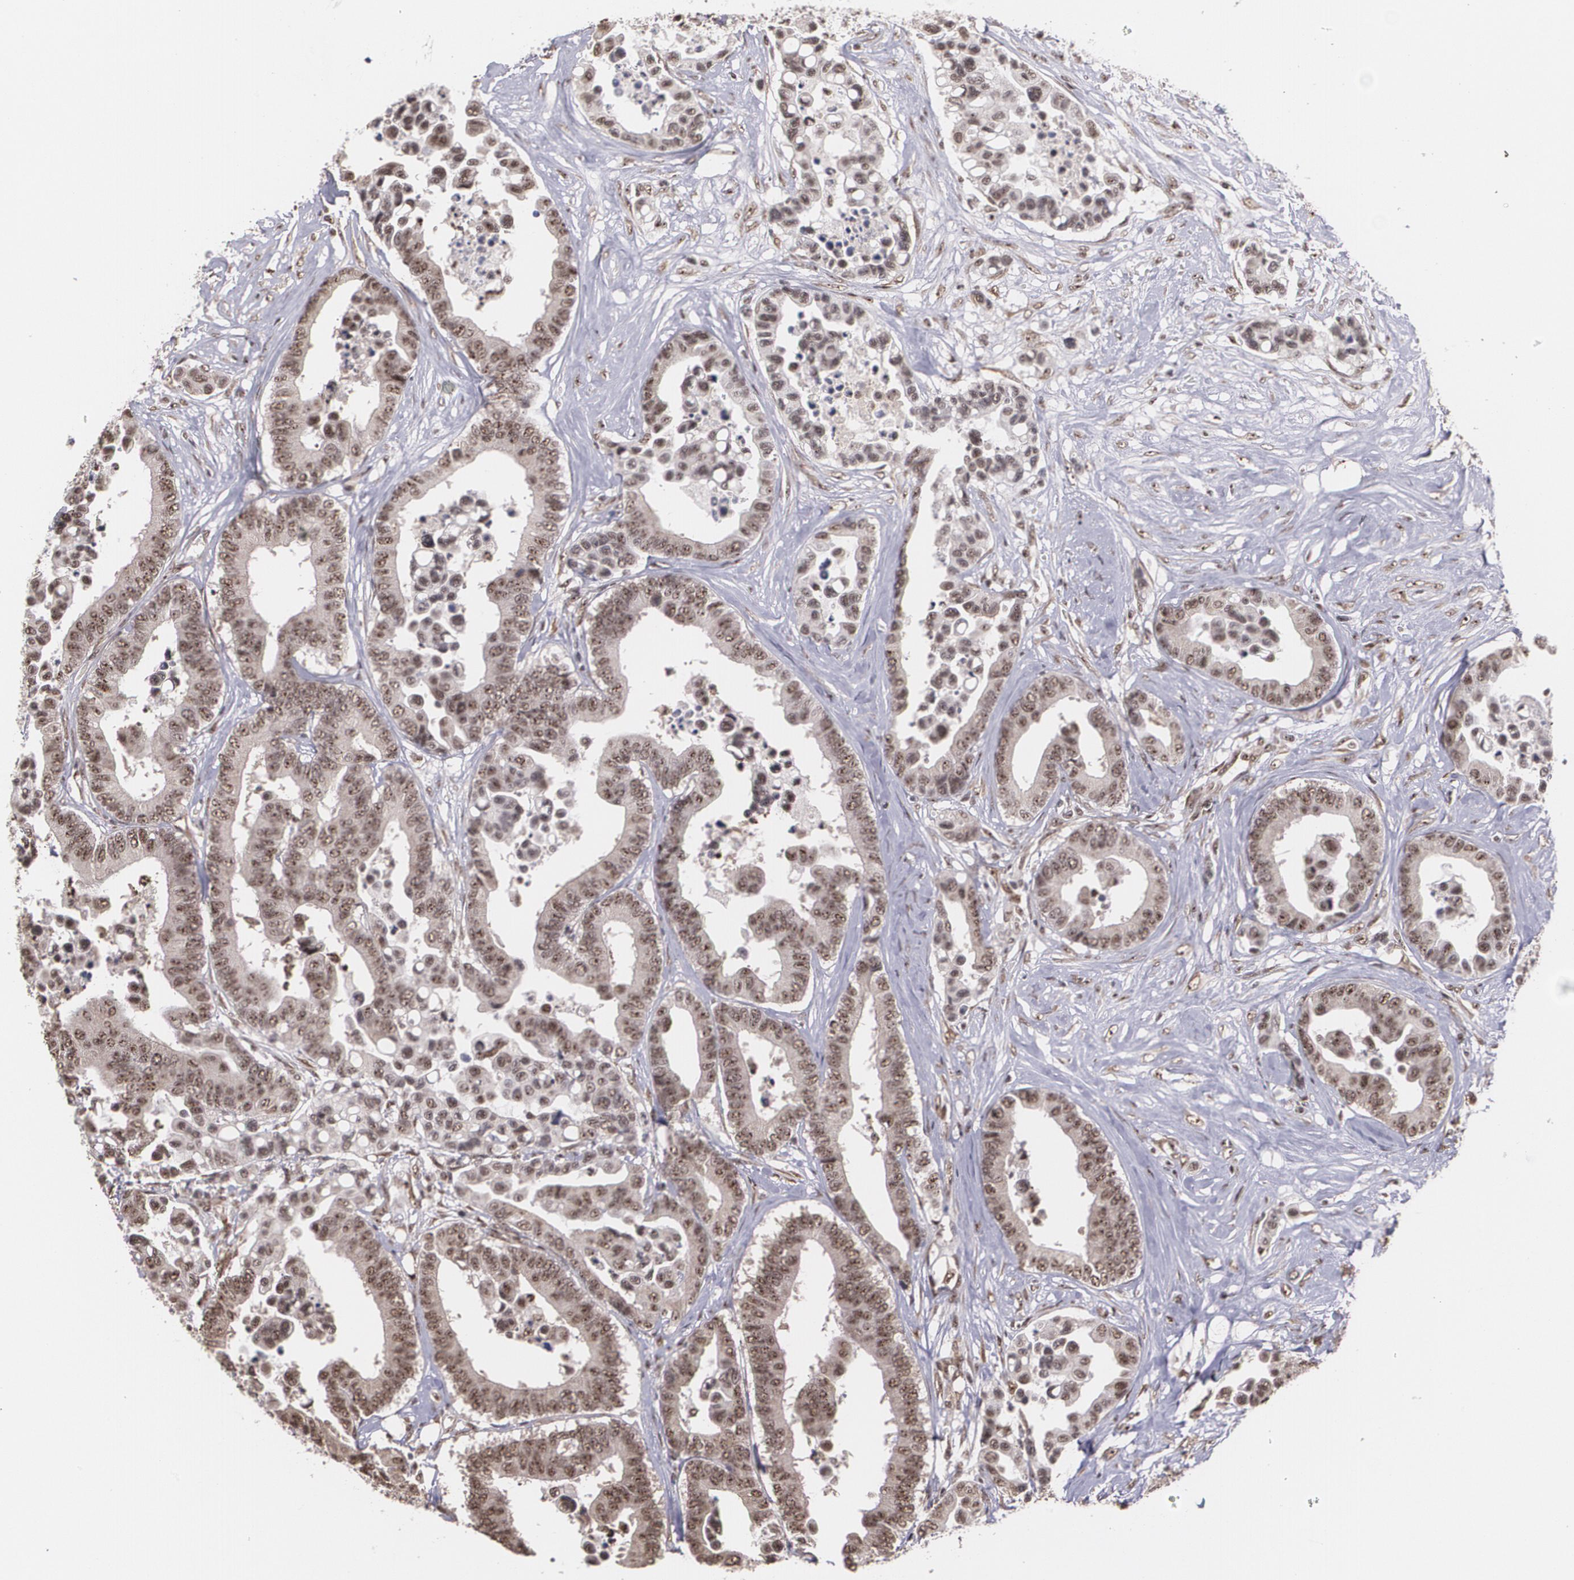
{"staining": {"intensity": "strong", "quantity": ">75%", "location": "cytoplasmic/membranous,nuclear"}, "tissue": "colorectal cancer", "cell_type": "Tumor cells", "image_type": "cancer", "snomed": [{"axis": "morphology", "description": "Adenocarcinoma, NOS"}, {"axis": "topography", "description": "Colon"}], "caption": "Strong cytoplasmic/membranous and nuclear staining for a protein is seen in approximately >75% of tumor cells of adenocarcinoma (colorectal) using immunohistochemistry.", "gene": "C6orf15", "patient": {"sex": "male", "age": 82}}